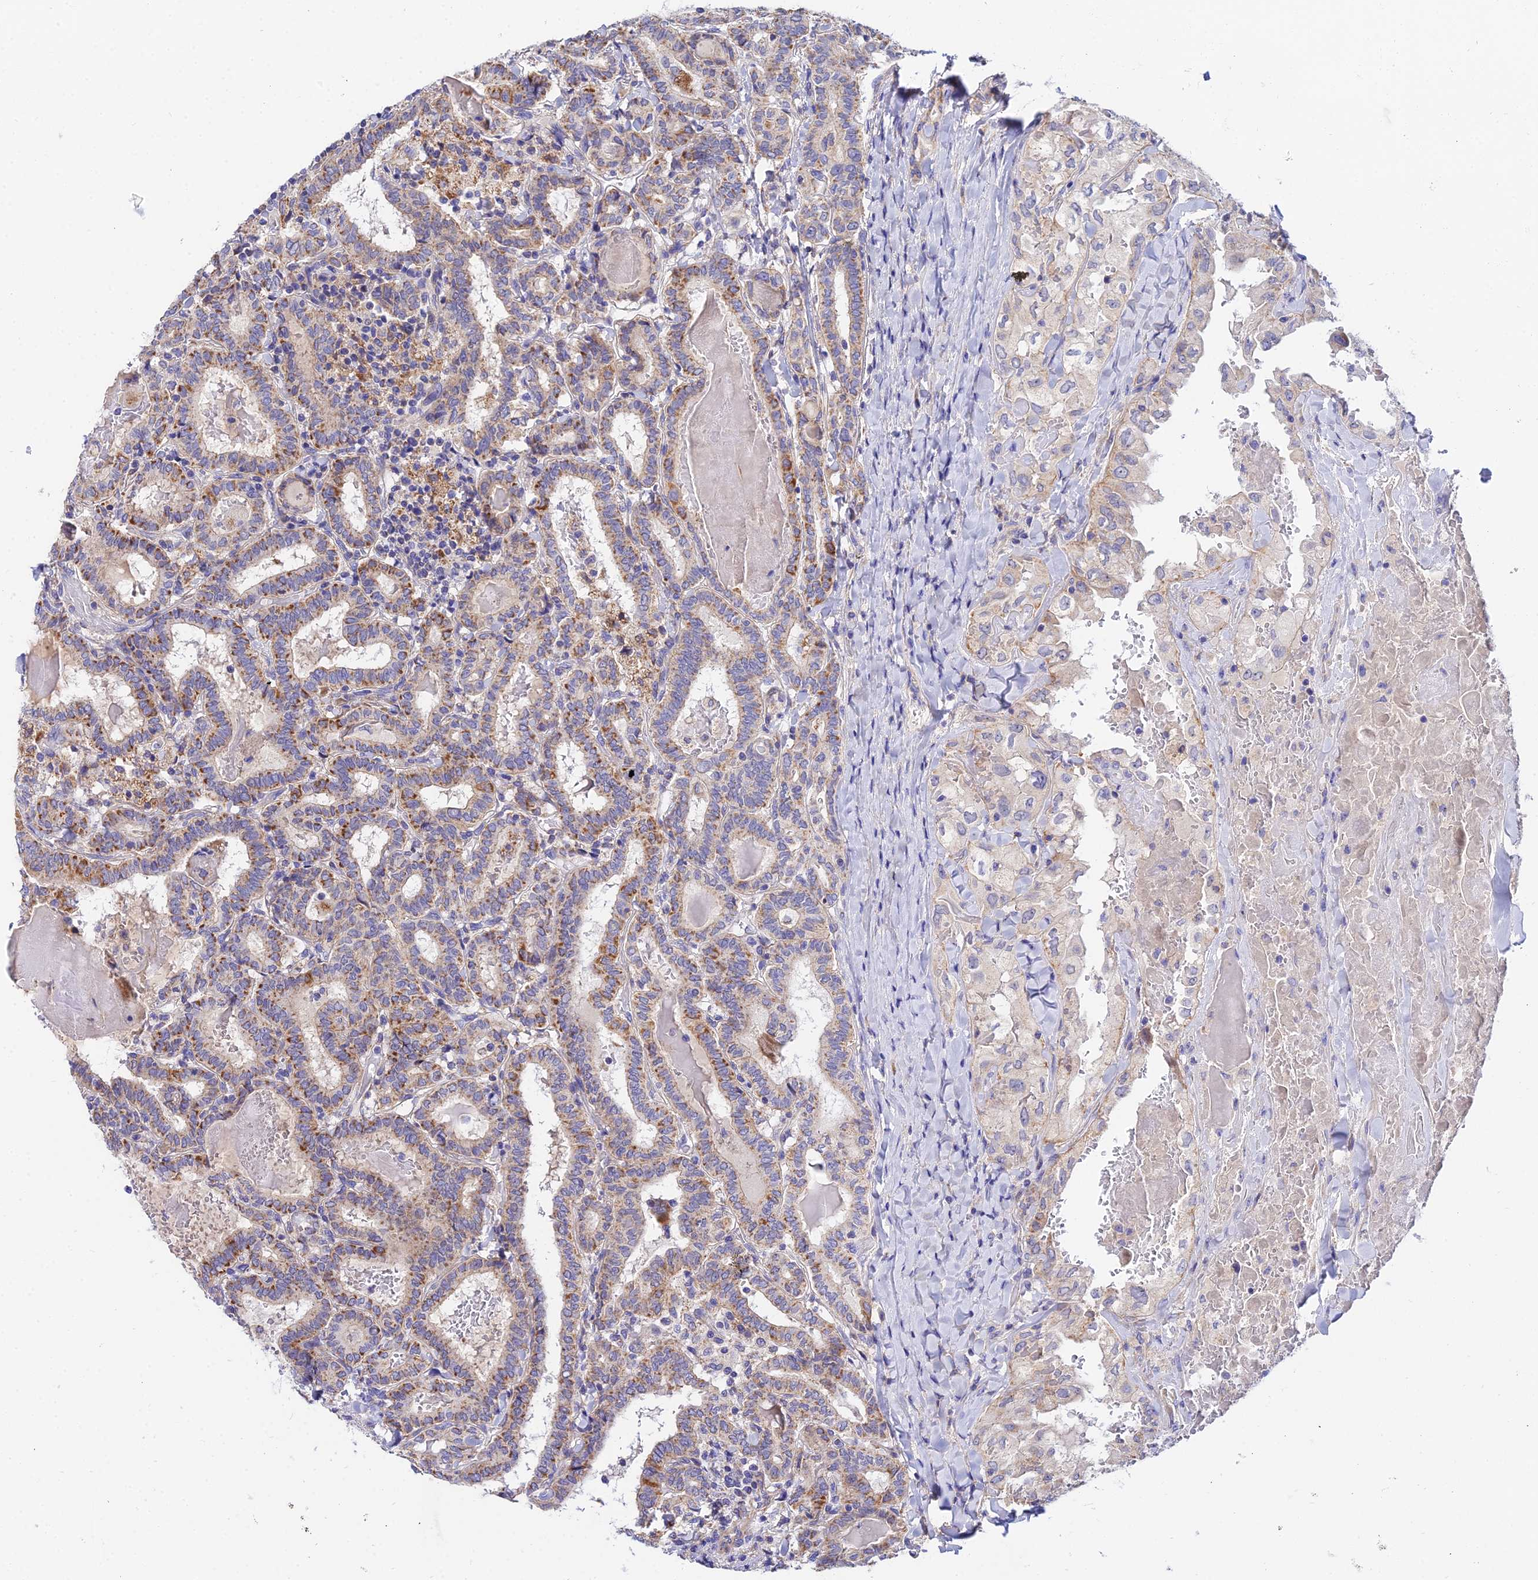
{"staining": {"intensity": "moderate", "quantity": "25%-75%", "location": "cytoplasmic/membranous"}, "tissue": "thyroid cancer", "cell_type": "Tumor cells", "image_type": "cancer", "snomed": [{"axis": "morphology", "description": "Papillary adenocarcinoma, NOS"}, {"axis": "topography", "description": "Thyroid gland"}], "caption": "IHC photomicrograph of neoplastic tissue: human thyroid cancer (papillary adenocarcinoma) stained using immunohistochemistry (IHC) exhibits medium levels of moderate protein expression localized specifically in the cytoplasmic/membranous of tumor cells, appearing as a cytoplasmic/membranous brown color.", "gene": "ACOT2", "patient": {"sex": "female", "age": 72}}